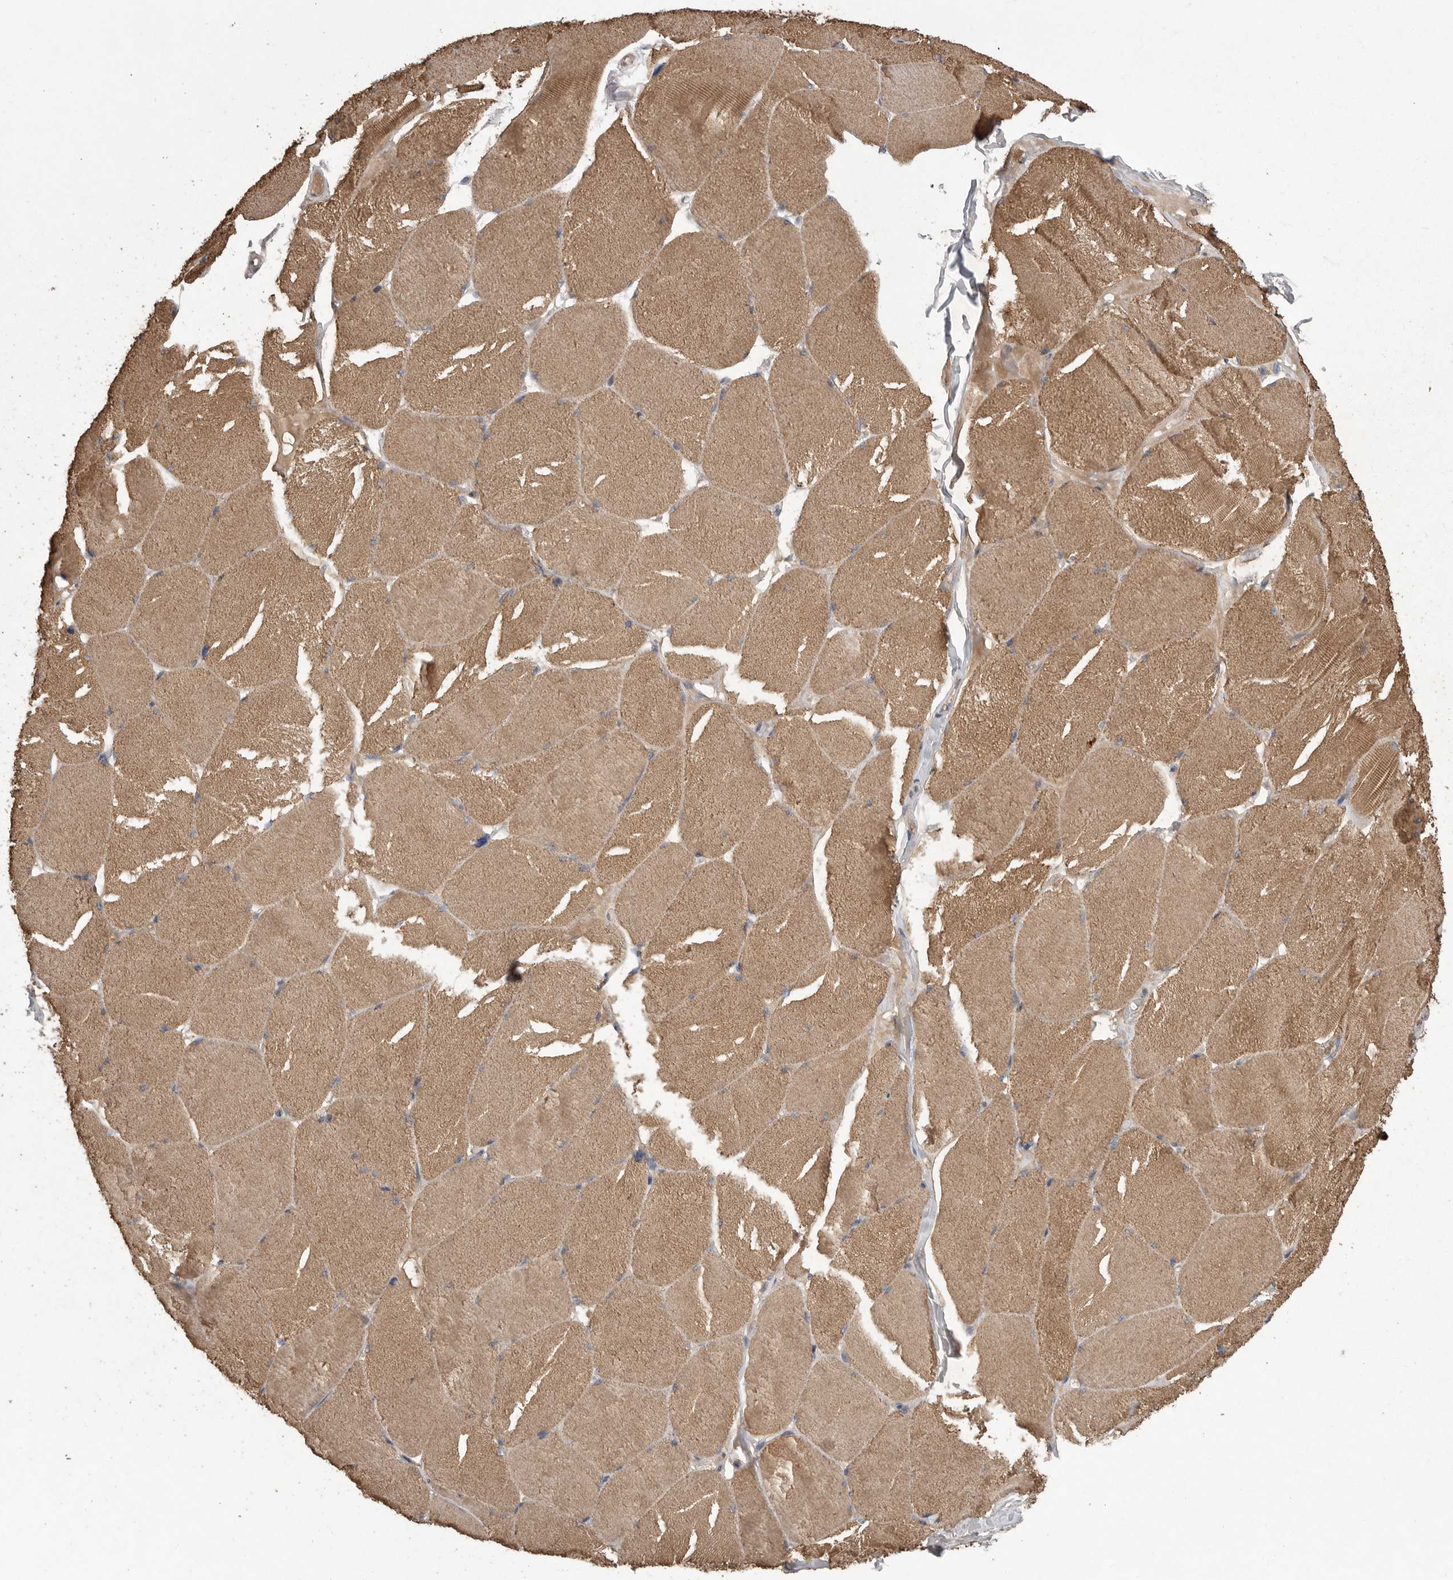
{"staining": {"intensity": "moderate", "quantity": ">75%", "location": "cytoplasmic/membranous"}, "tissue": "skeletal muscle", "cell_type": "Myocytes", "image_type": "normal", "snomed": [{"axis": "morphology", "description": "Normal tissue, NOS"}, {"axis": "topography", "description": "Skin"}, {"axis": "topography", "description": "Skeletal muscle"}], "caption": "Immunohistochemistry (IHC) image of unremarkable skeletal muscle stained for a protein (brown), which demonstrates medium levels of moderate cytoplasmic/membranous staining in about >75% of myocytes.", "gene": "CRP", "patient": {"sex": "male", "age": 83}}